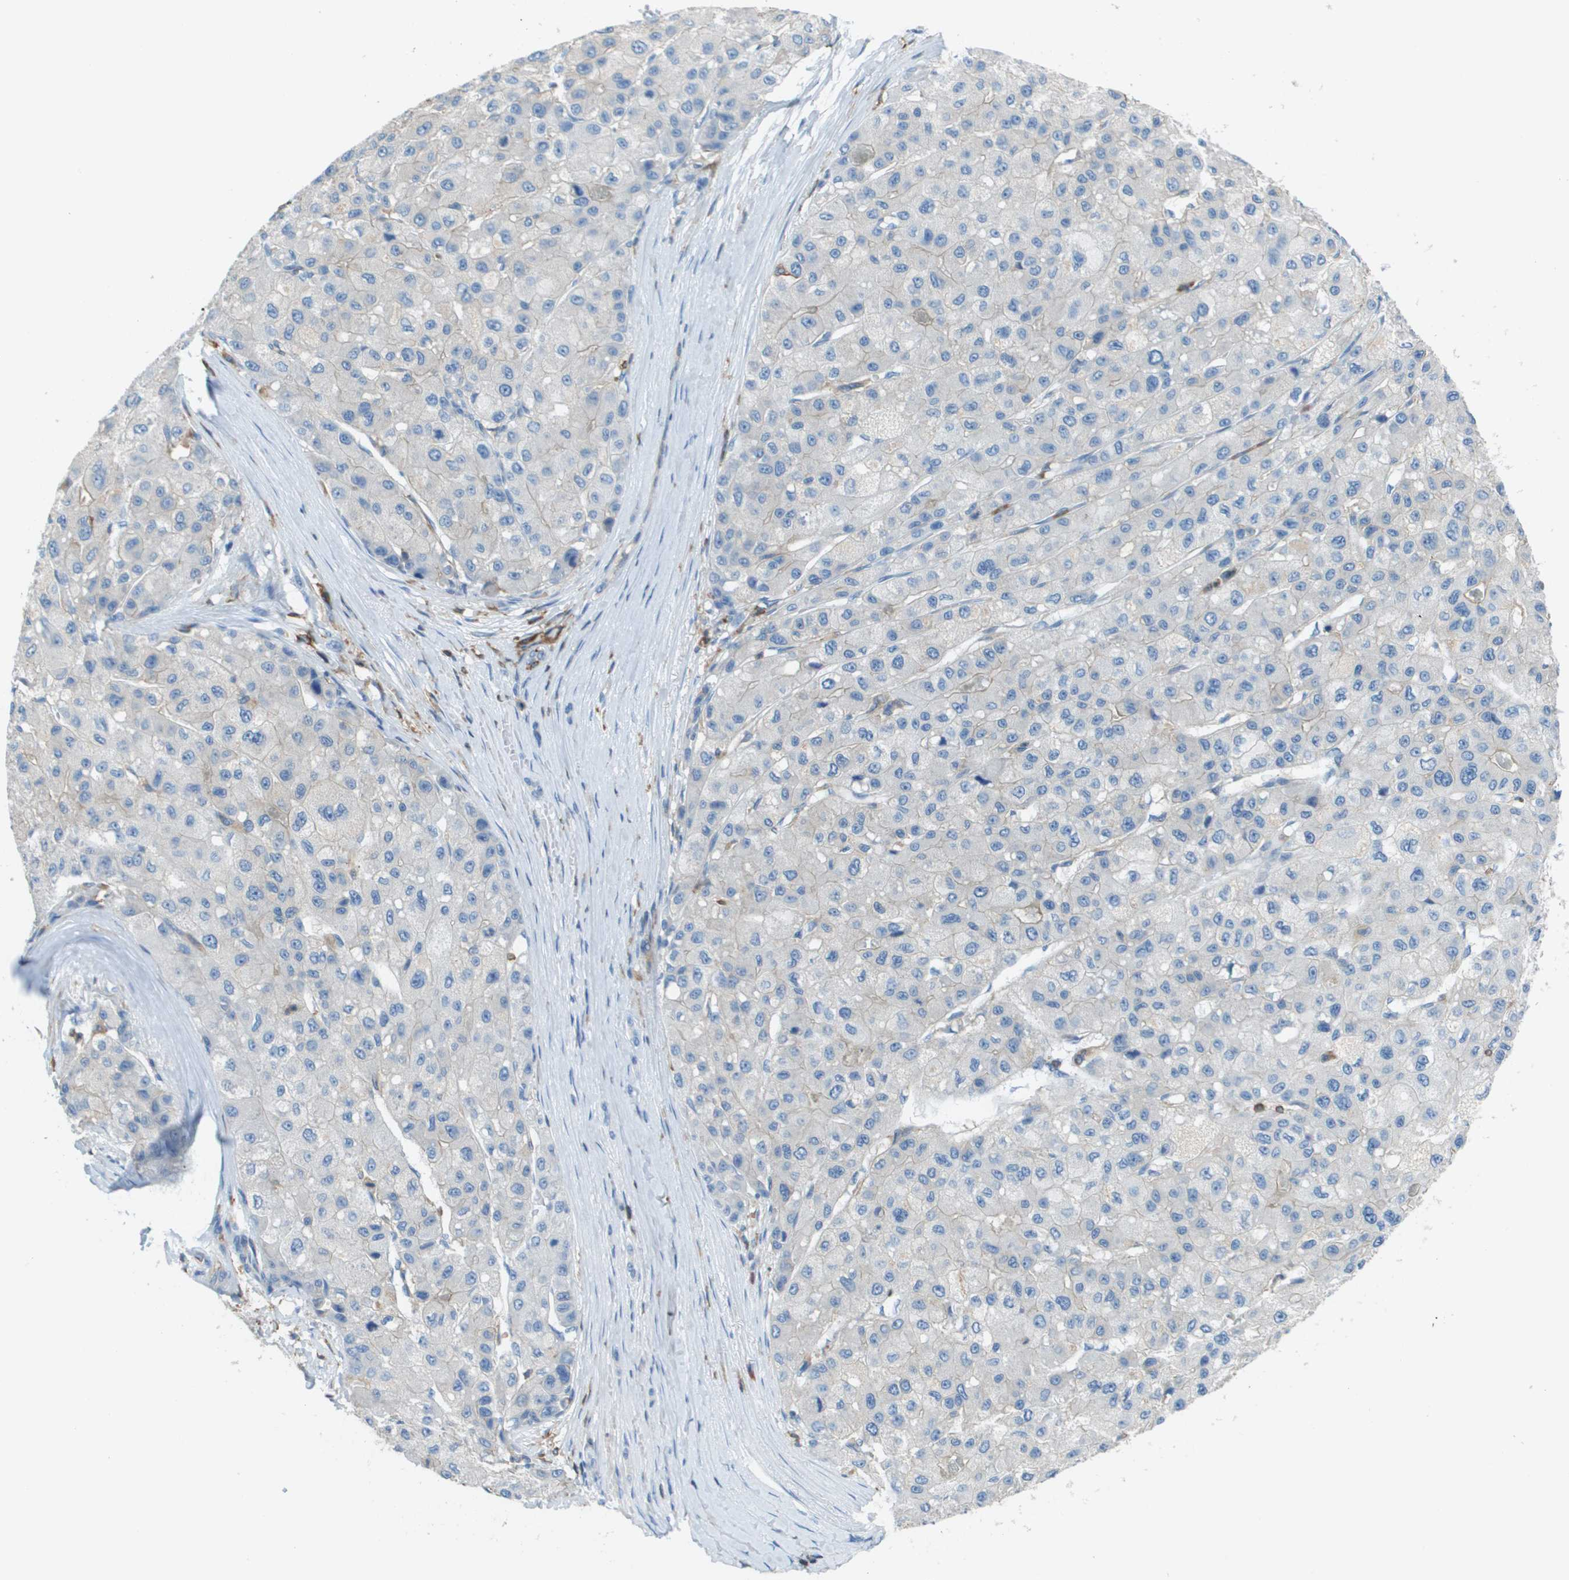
{"staining": {"intensity": "negative", "quantity": "none", "location": "none"}, "tissue": "liver cancer", "cell_type": "Tumor cells", "image_type": "cancer", "snomed": [{"axis": "morphology", "description": "Carcinoma, Hepatocellular, NOS"}, {"axis": "topography", "description": "Liver"}], "caption": "This is a histopathology image of immunohistochemistry (IHC) staining of liver hepatocellular carcinoma, which shows no expression in tumor cells. The staining was performed using DAB (3,3'-diaminobenzidine) to visualize the protein expression in brown, while the nuclei were stained in blue with hematoxylin (Magnification: 20x).", "gene": "APBB1IP", "patient": {"sex": "male", "age": 80}}